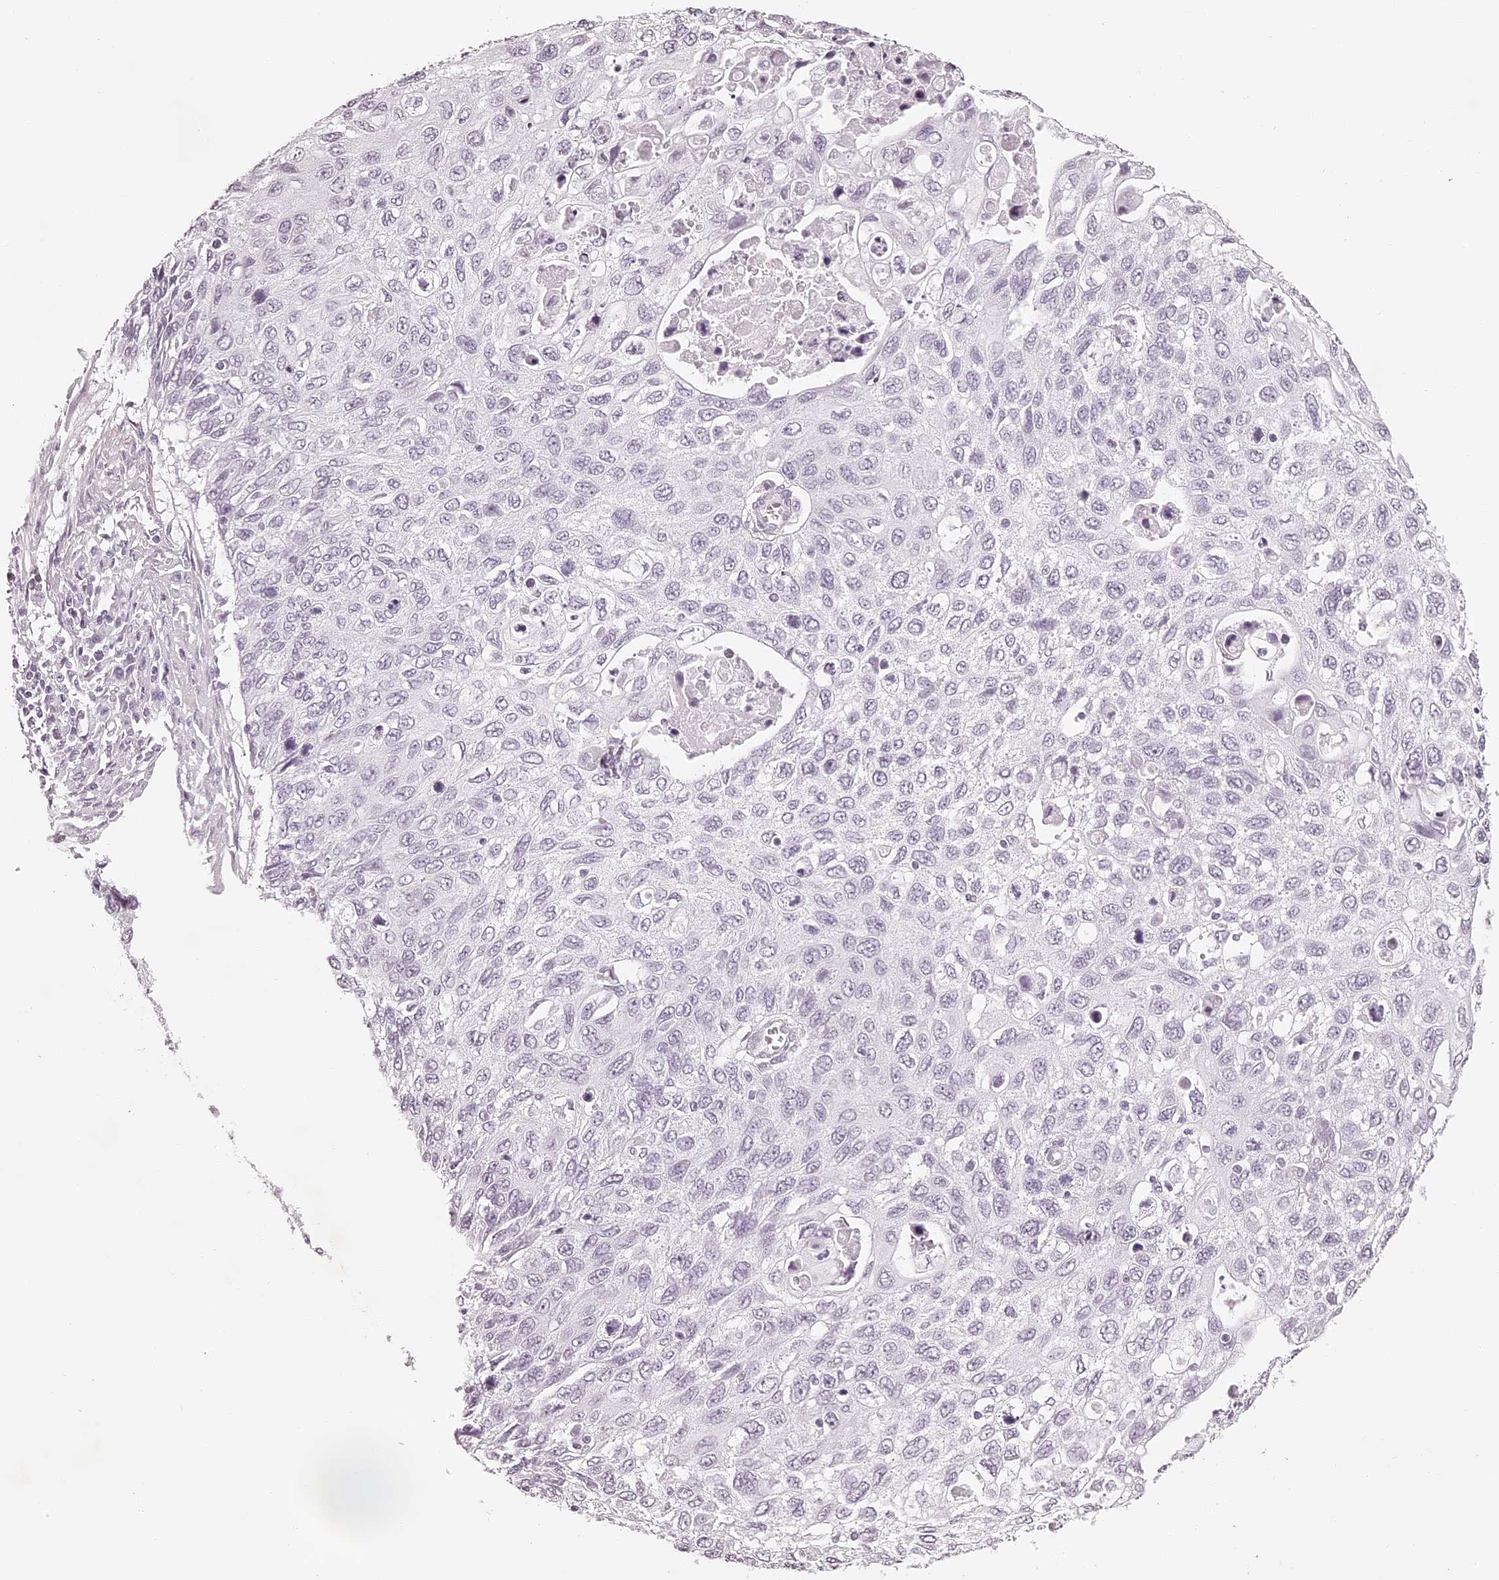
{"staining": {"intensity": "negative", "quantity": "none", "location": "none"}, "tissue": "cervical cancer", "cell_type": "Tumor cells", "image_type": "cancer", "snomed": [{"axis": "morphology", "description": "Squamous cell carcinoma, NOS"}, {"axis": "topography", "description": "Cervix"}], "caption": "High power microscopy photomicrograph of an immunohistochemistry micrograph of cervical cancer (squamous cell carcinoma), revealing no significant expression in tumor cells. (DAB (3,3'-diaminobenzidine) immunohistochemistry visualized using brightfield microscopy, high magnification).", "gene": "ELAPOR1", "patient": {"sex": "female", "age": 70}}